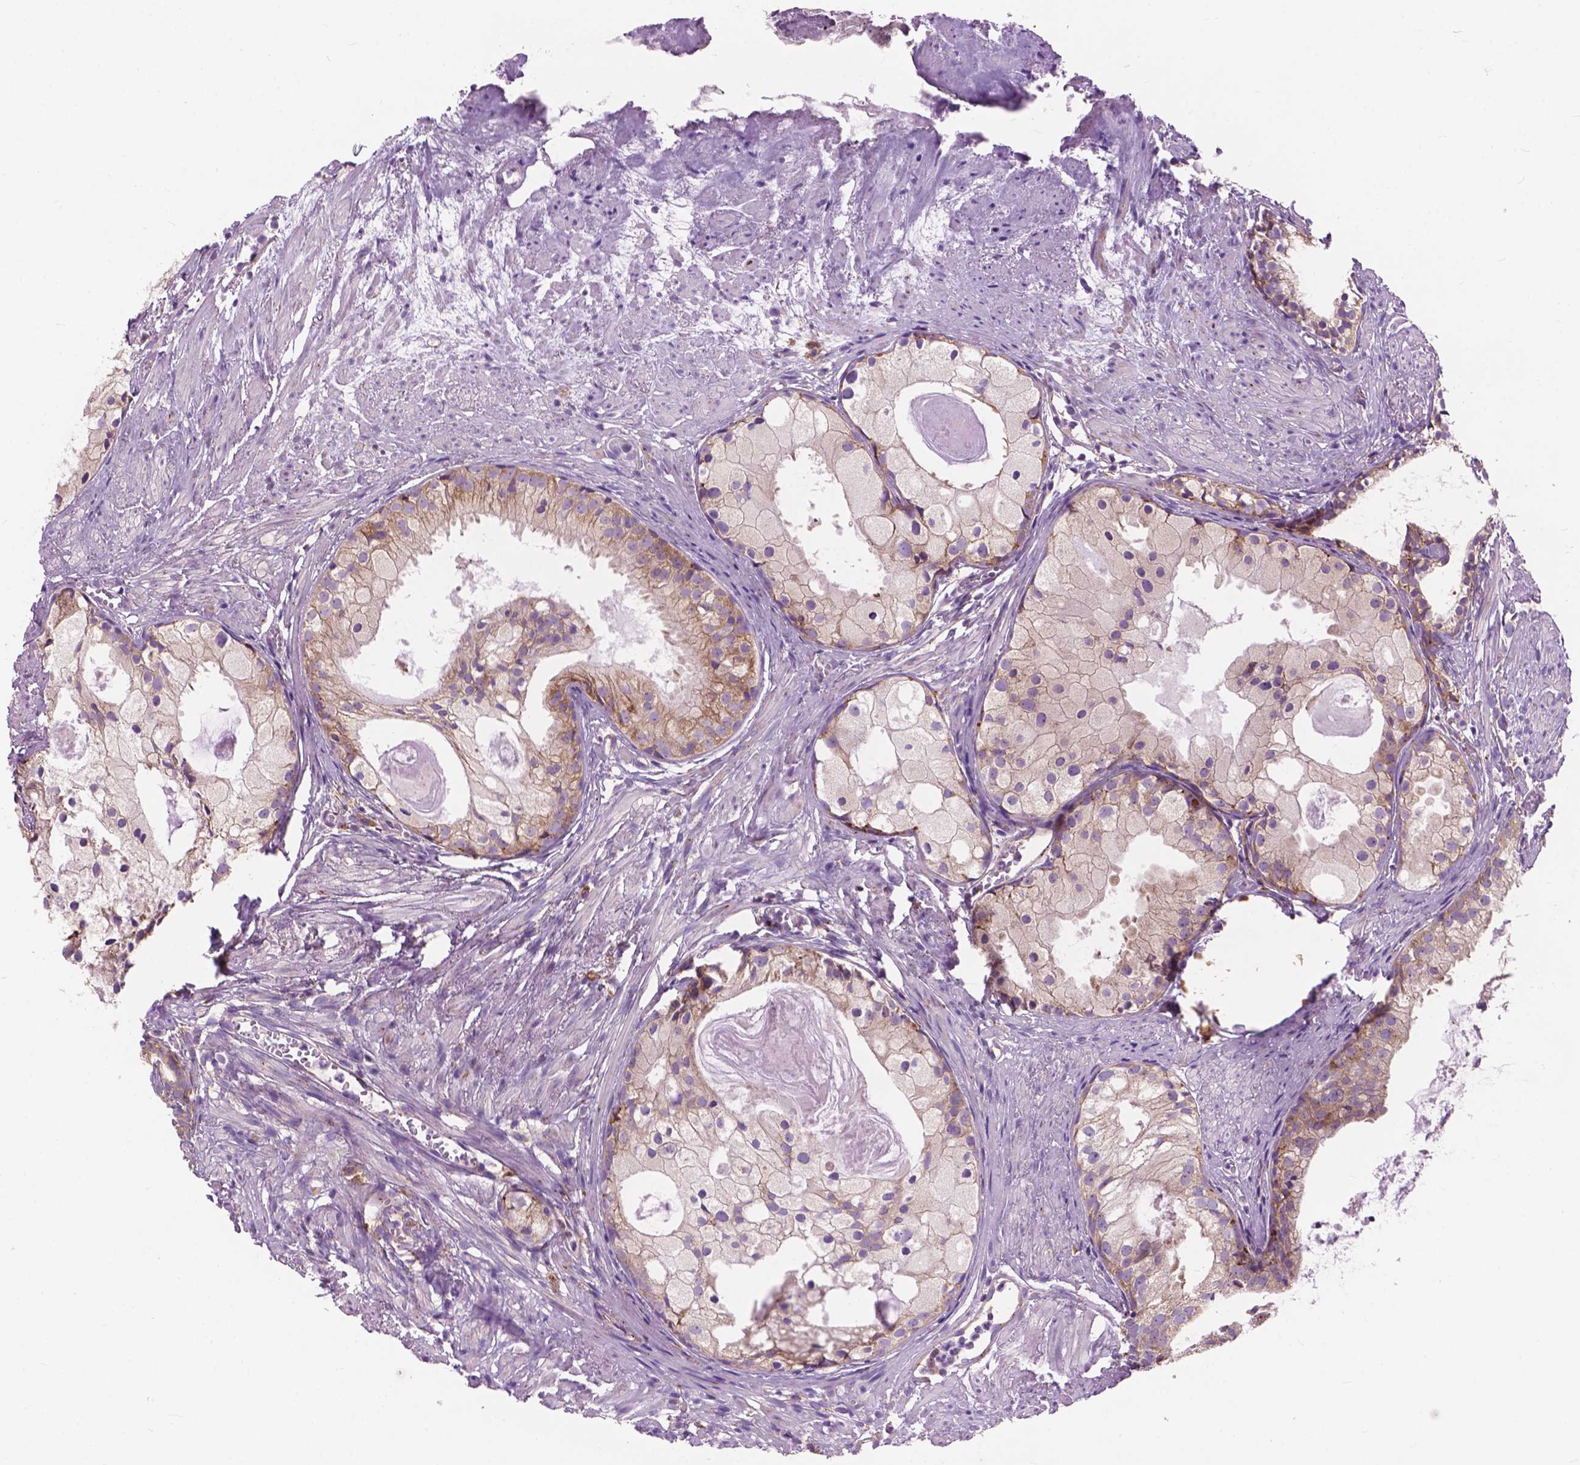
{"staining": {"intensity": "weak", "quantity": "<25%", "location": "cytoplasmic/membranous"}, "tissue": "prostate cancer", "cell_type": "Tumor cells", "image_type": "cancer", "snomed": [{"axis": "morphology", "description": "Adenocarcinoma, High grade"}, {"axis": "topography", "description": "Prostate"}], "caption": "Tumor cells are negative for brown protein staining in prostate cancer.", "gene": "RPL37A", "patient": {"sex": "male", "age": 85}}